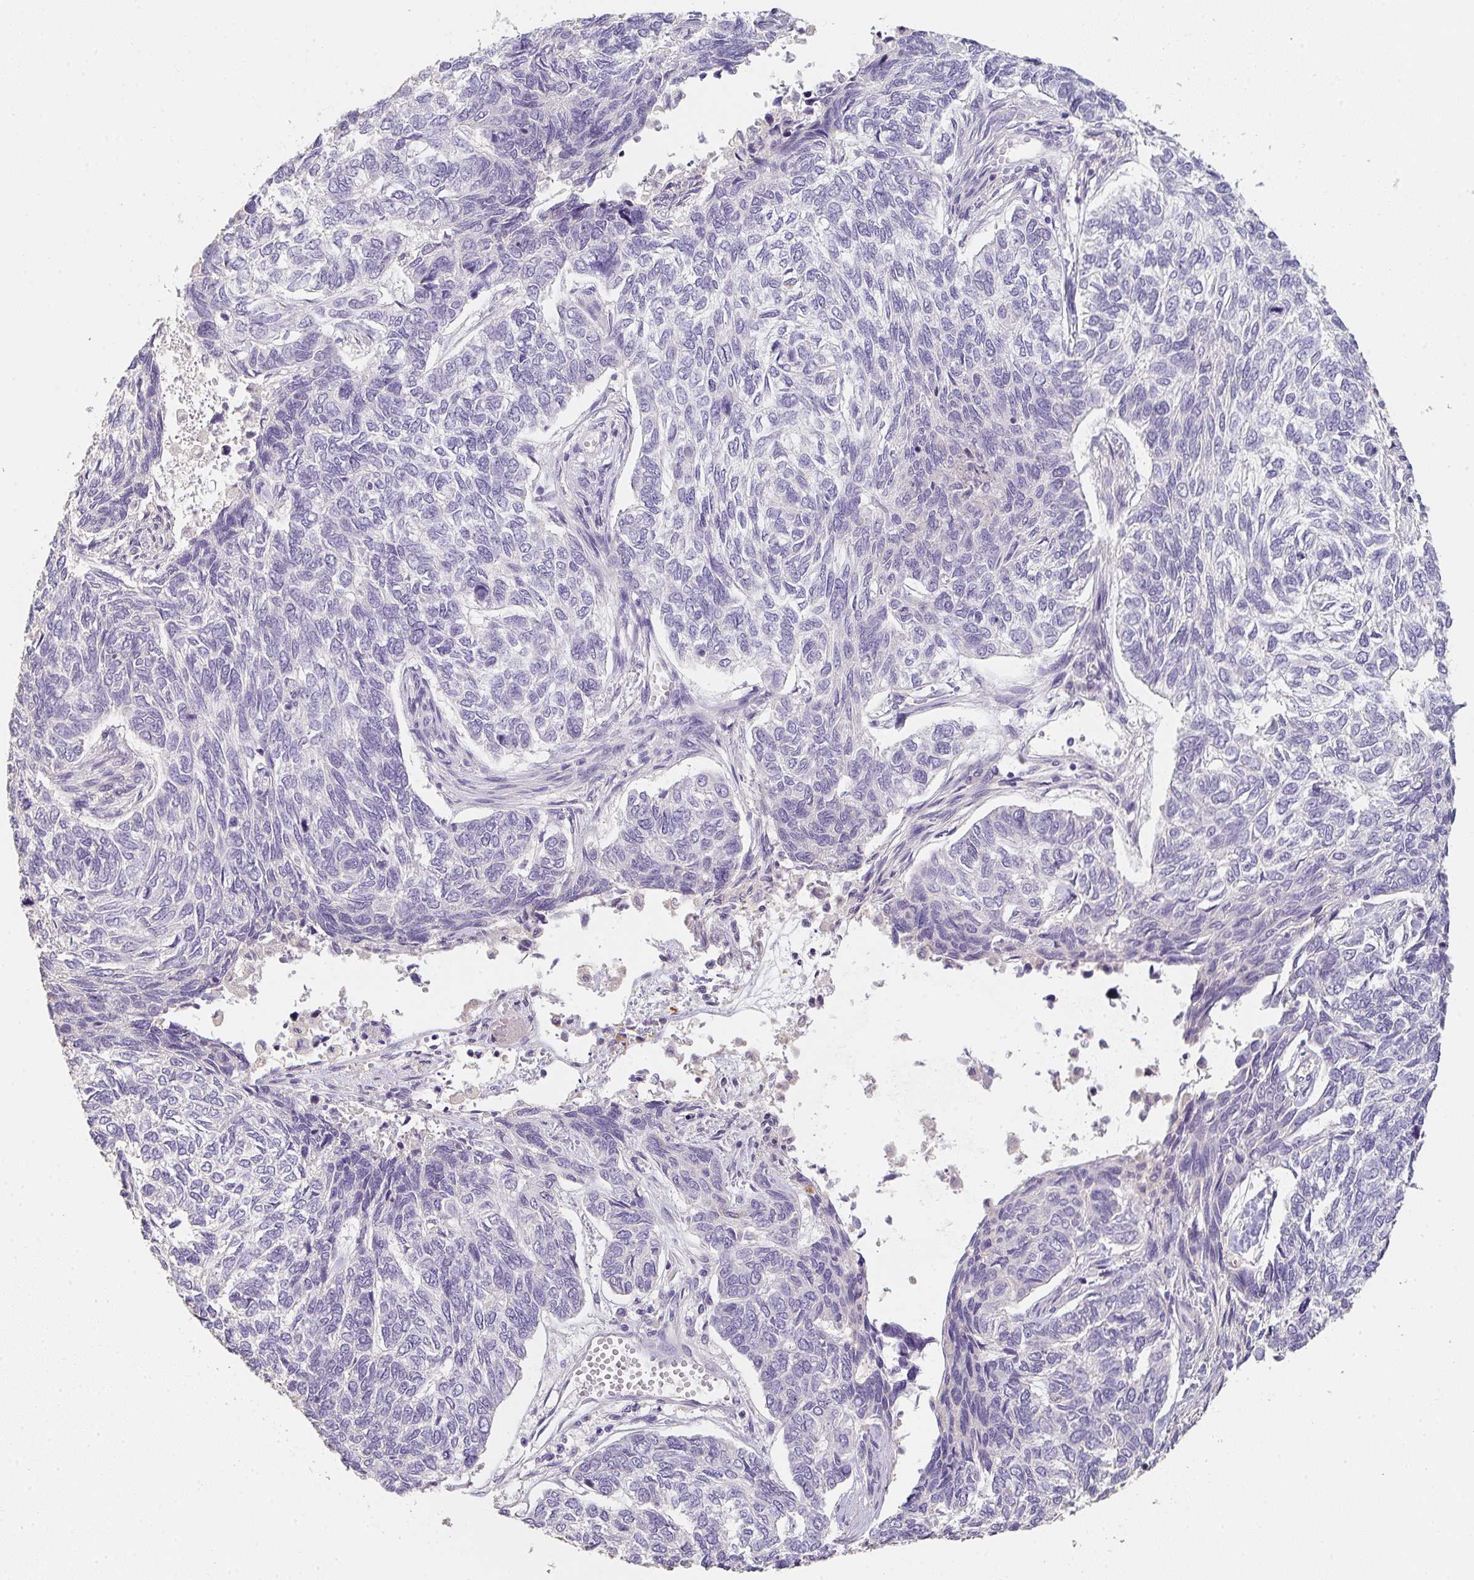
{"staining": {"intensity": "negative", "quantity": "none", "location": "none"}, "tissue": "skin cancer", "cell_type": "Tumor cells", "image_type": "cancer", "snomed": [{"axis": "morphology", "description": "Basal cell carcinoma"}, {"axis": "topography", "description": "Skin"}], "caption": "Immunohistochemical staining of human basal cell carcinoma (skin) reveals no significant expression in tumor cells.", "gene": "C1QTNF8", "patient": {"sex": "female", "age": 65}}